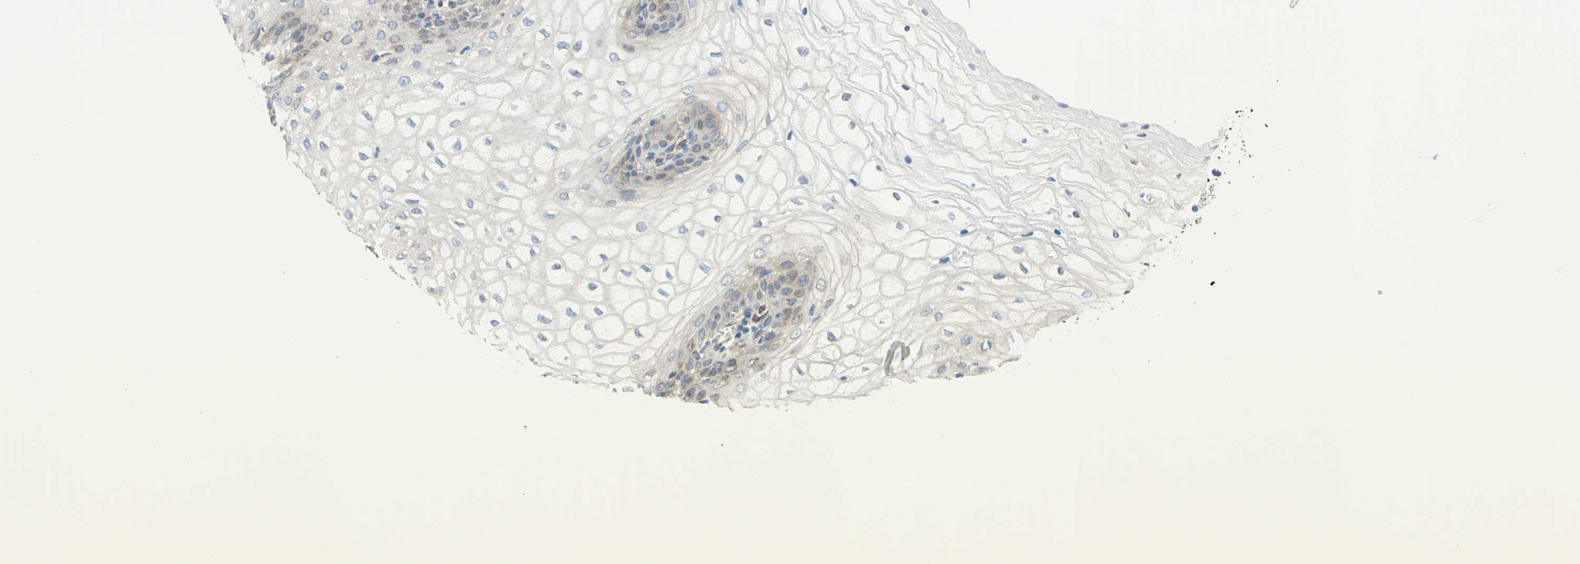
{"staining": {"intensity": "moderate", "quantity": "25%-75%", "location": "cytoplasmic/membranous"}, "tissue": "vagina", "cell_type": "Squamous epithelial cells", "image_type": "normal", "snomed": [{"axis": "morphology", "description": "Normal tissue, NOS"}, {"axis": "topography", "description": "Vagina"}], "caption": "The micrograph displays staining of benign vagina, revealing moderate cytoplasmic/membranous protein positivity (brown color) within squamous epithelial cells.", "gene": "TRAF2", "patient": {"sex": "female", "age": 34}}